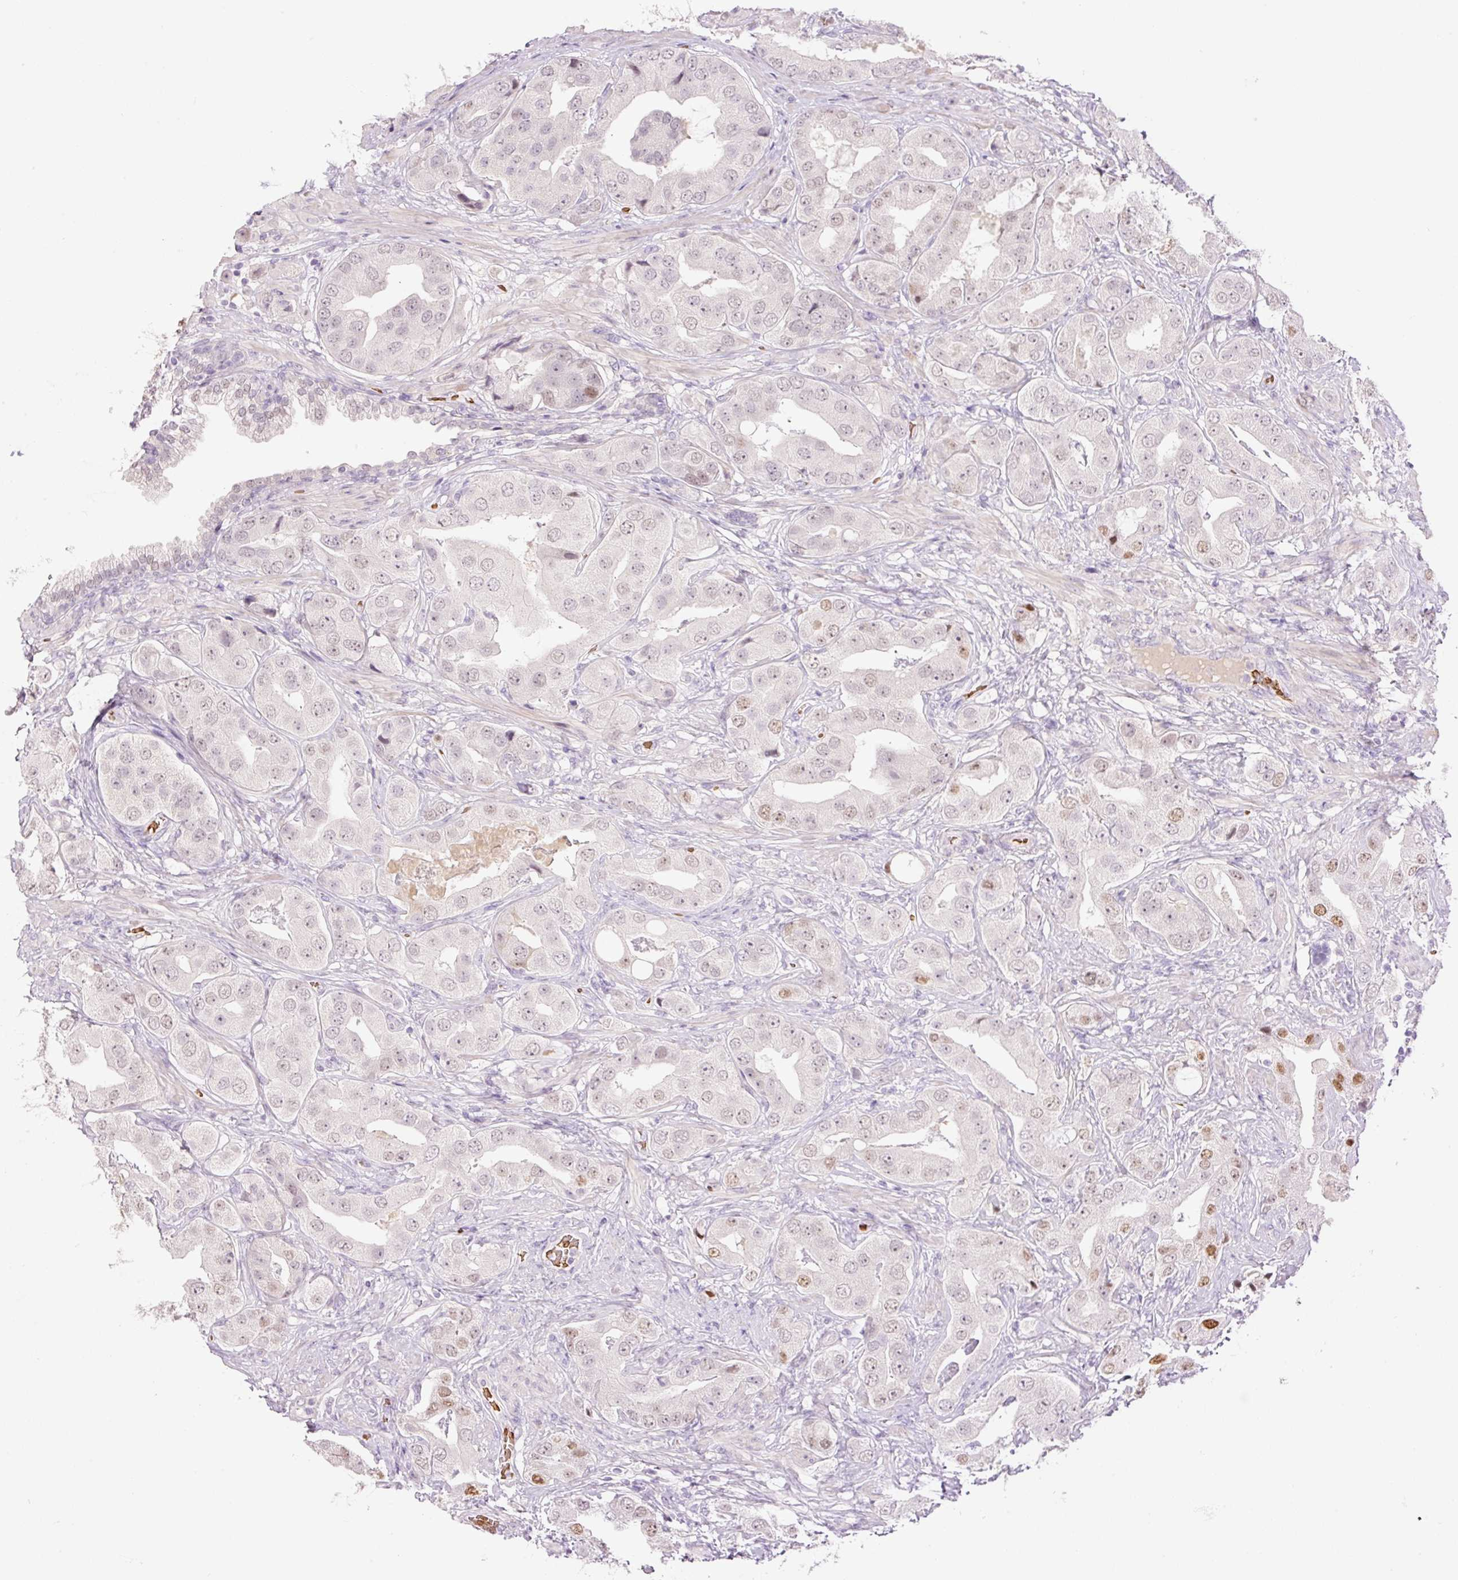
{"staining": {"intensity": "weak", "quantity": "25%-75%", "location": "nuclear"}, "tissue": "prostate cancer", "cell_type": "Tumor cells", "image_type": "cancer", "snomed": [{"axis": "morphology", "description": "Adenocarcinoma, High grade"}, {"axis": "topography", "description": "Prostate"}], "caption": "DAB immunohistochemical staining of human prostate adenocarcinoma (high-grade) demonstrates weak nuclear protein staining in approximately 25%-75% of tumor cells.", "gene": "LY6G6D", "patient": {"sex": "male", "age": 63}}